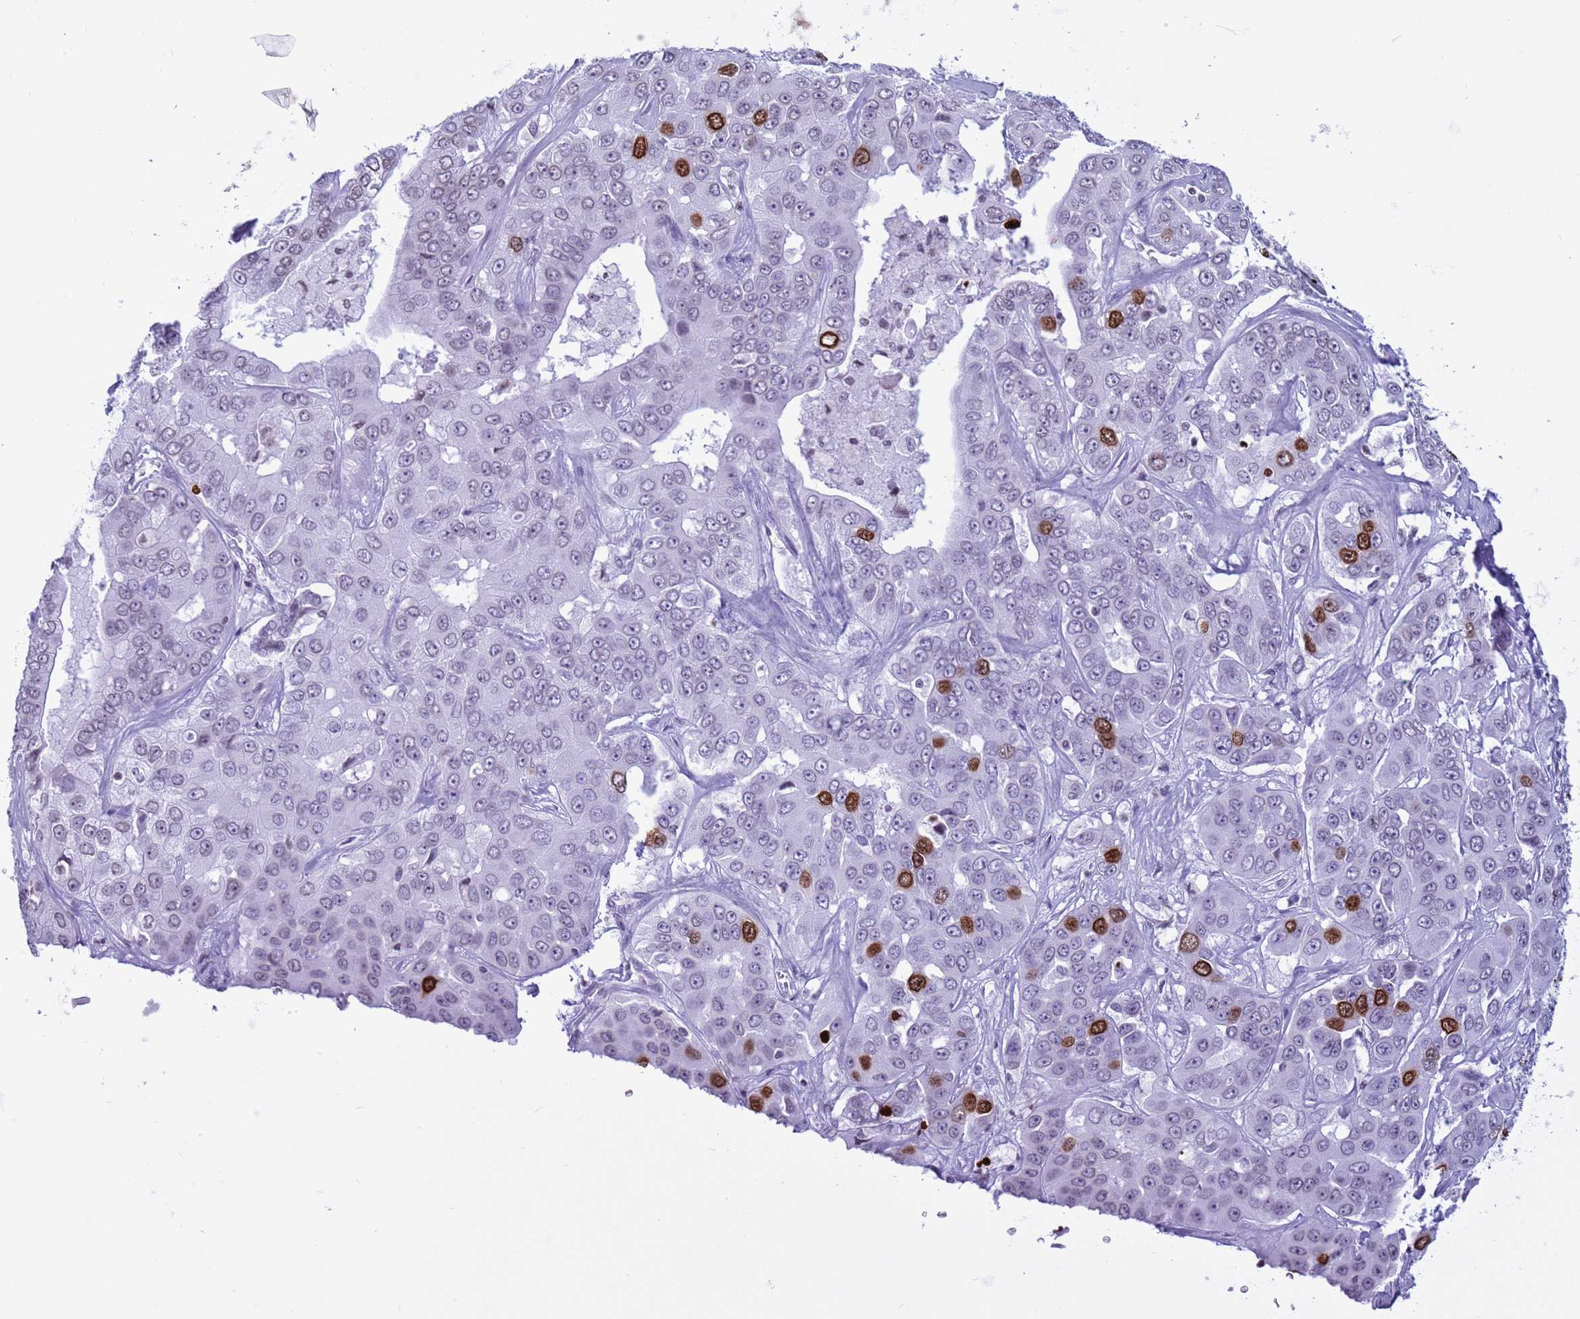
{"staining": {"intensity": "strong", "quantity": "<25%", "location": "nuclear"}, "tissue": "liver cancer", "cell_type": "Tumor cells", "image_type": "cancer", "snomed": [{"axis": "morphology", "description": "Cholangiocarcinoma"}, {"axis": "topography", "description": "Liver"}], "caption": "Strong nuclear positivity is present in approximately <25% of tumor cells in liver cancer.", "gene": "H4C8", "patient": {"sex": "female", "age": 52}}